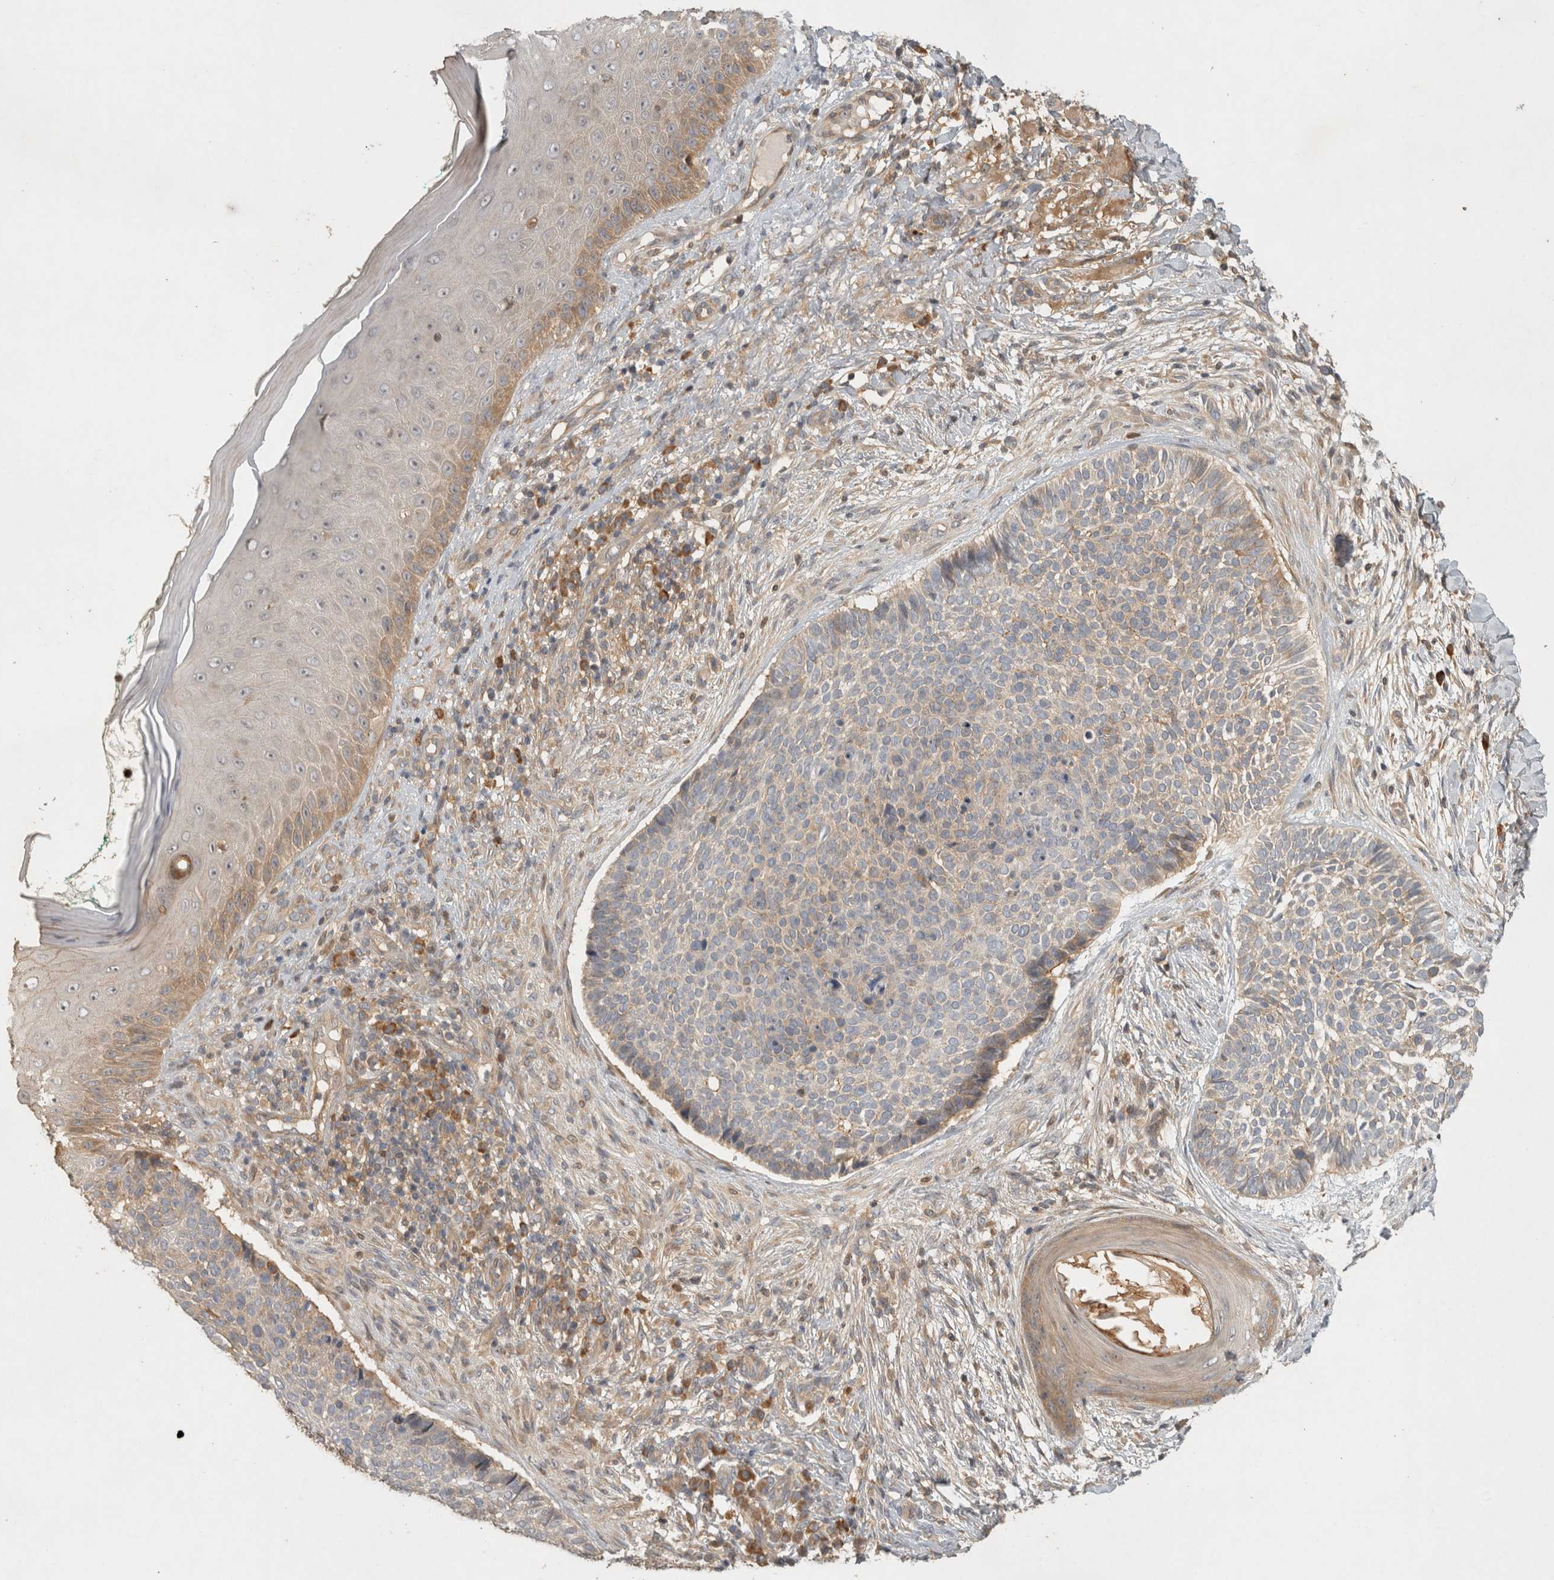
{"staining": {"intensity": "negative", "quantity": "none", "location": "none"}, "tissue": "skin cancer", "cell_type": "Tumor cells", "image_type": "cancer", "snomed": [{"axis": "morphology", "description": "Normal tissue, NOS"}, {"axis": "morphology", "description": "Basal cell carcinoma"}, {"axis": "topography", "description": "Skin"}], "caption": "A high-resolution photomicrograph shows immunohistochemistry (IHC) staining of skin cancer (basal cell carcinoma), which reveals no significant positivity in tumor cells. (Stains: DAB immunohistochemistry (IHC) with hematoxylin counter stain, Microscopy: brightfield microscopy at high magnification).", "gene": "VEPH1", "patient": {"sex": "male", "age": 67}}